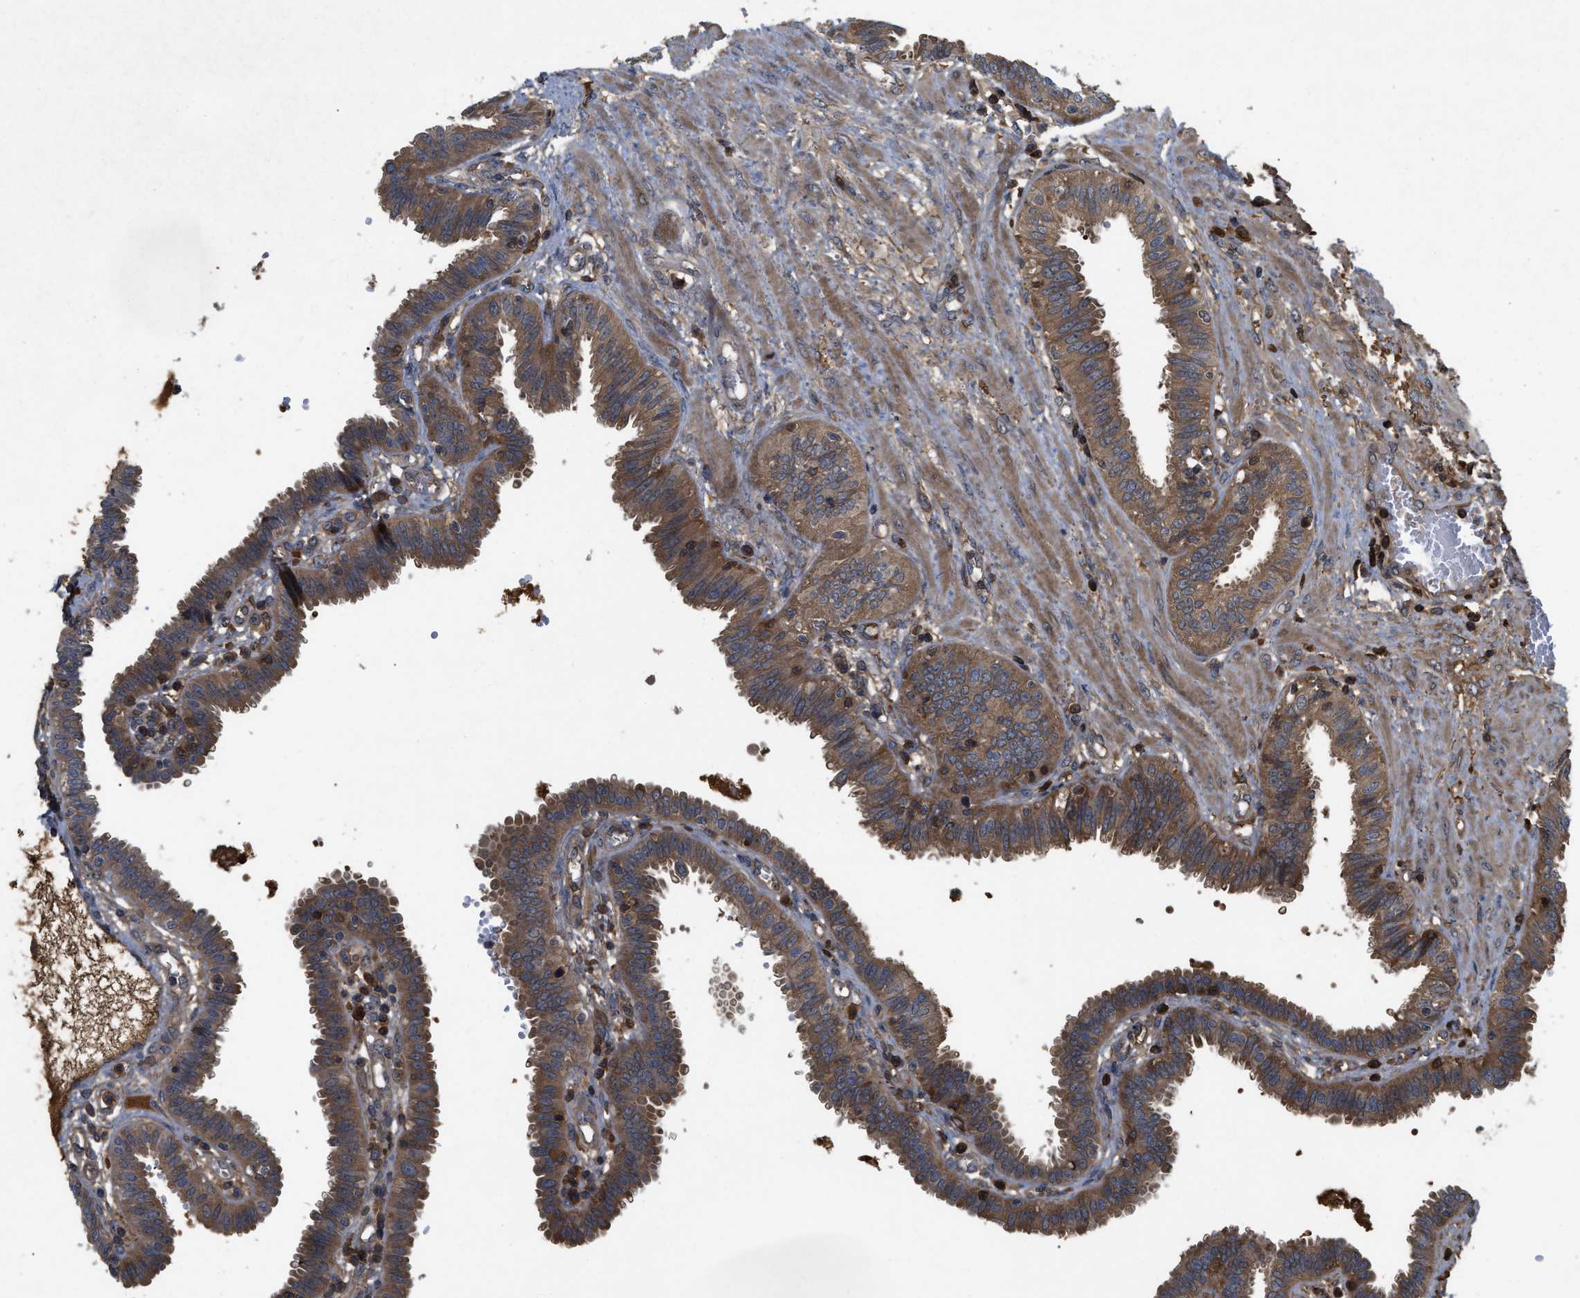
{"staining": {"intensity": "moderate", "quantity": ">75%", "location": "cytoplasmic/membranous"}, "tissue": "fallopian tube", "cell_type": "Glandular cells", "image_type": "normal", "snomed": [{"axis": "morphology", "description": "Normal tissue, NOS"}, {"axis": "topography", "description": "Fallopian tube"}], "caption": "This micrograph reveals immunohistochemistry staining of normal human fallopian tube, with medium moderate cytoplasmic/membranous staining in approximately >75% of glandular cells.", "gene": "RAB2A", "patient": {"sex": "female", "age": 32}}